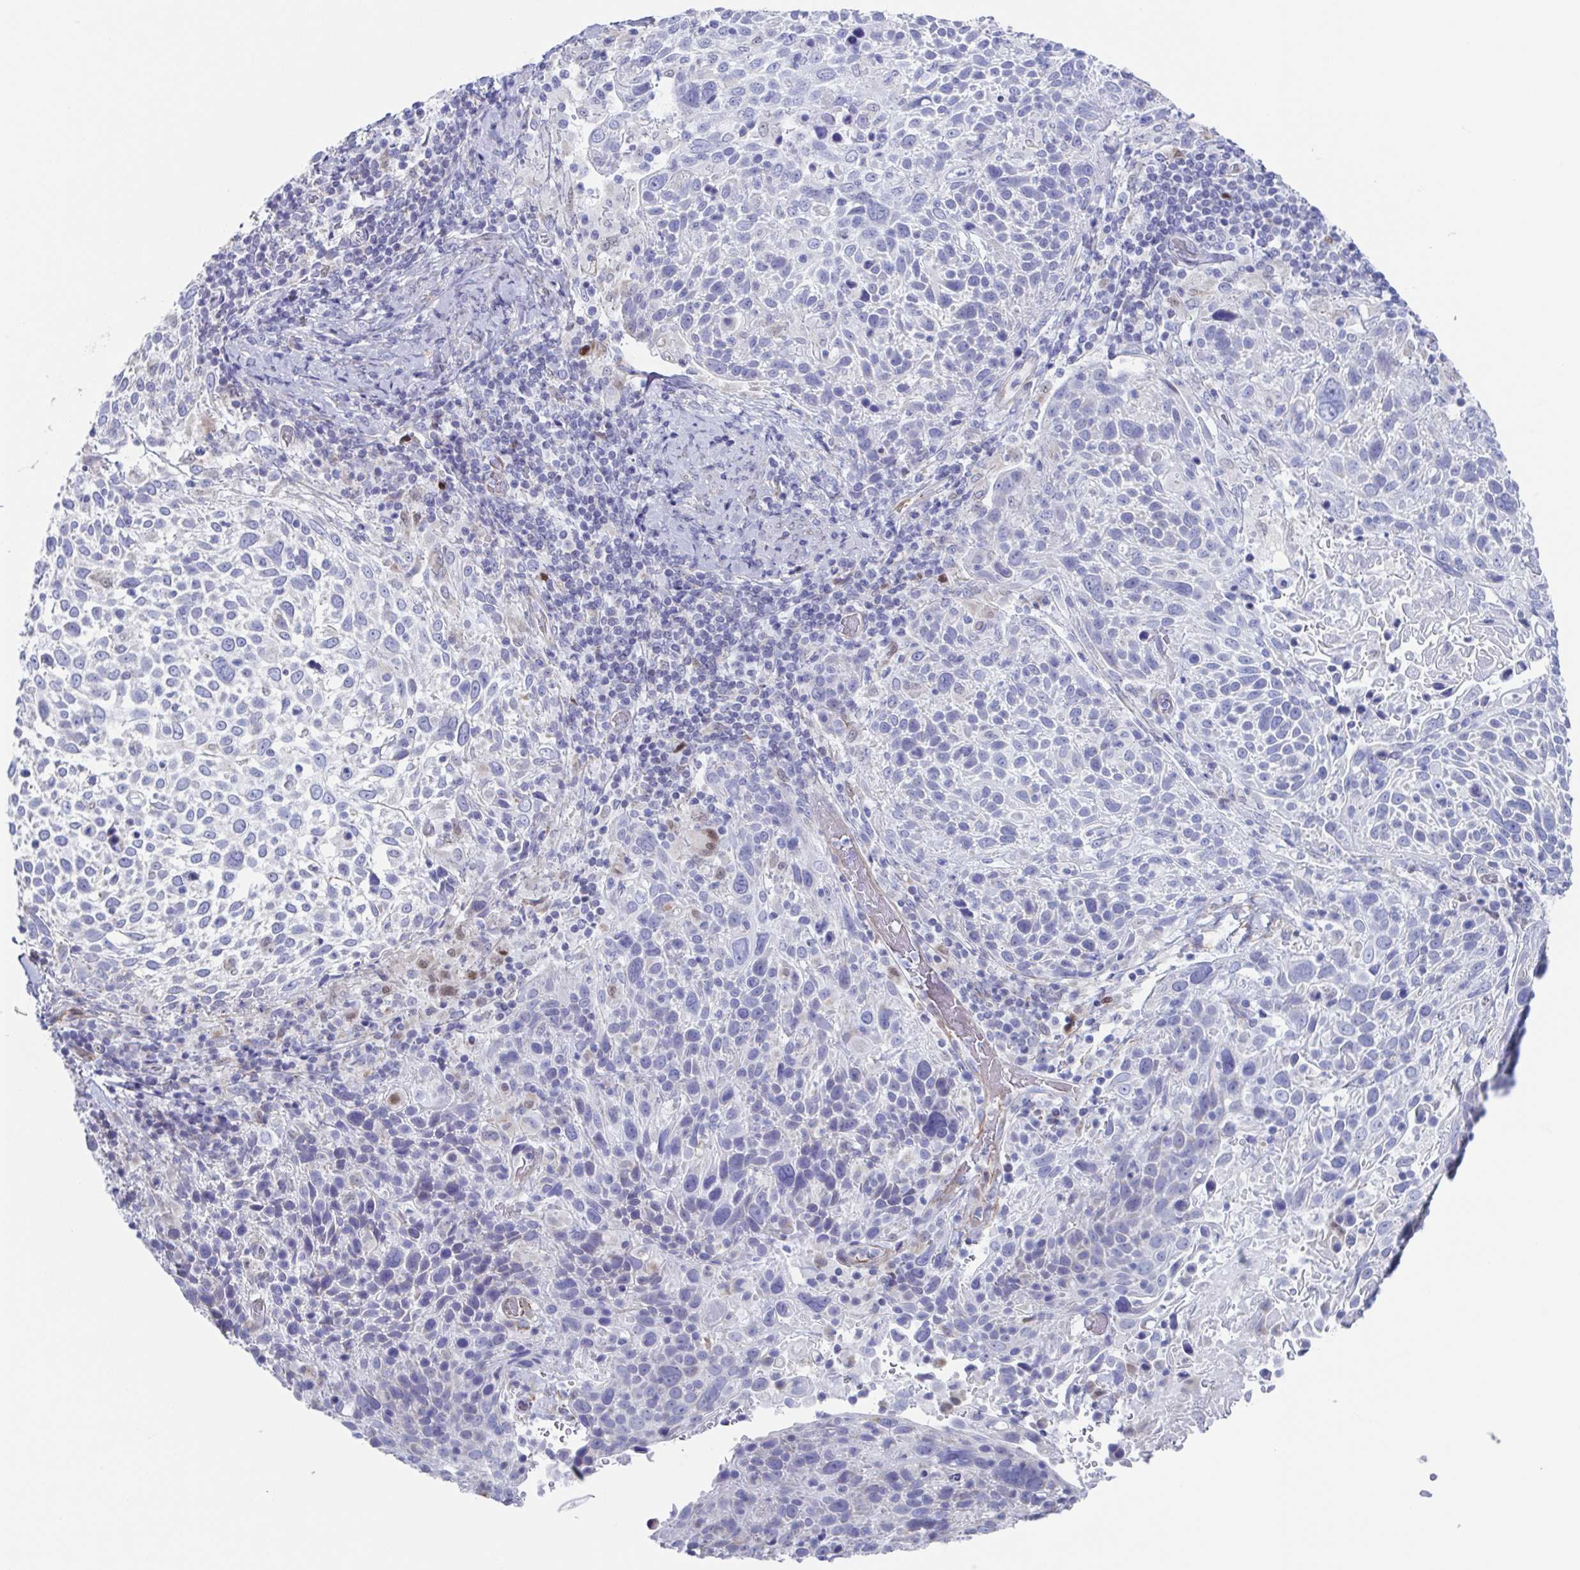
{"staining": {"intensity": "negative", "quantity": "none", "location": "none"}, "tissue": "cervical cancer", "cell_type": "Tumor cells", "image_type": "cancer", "snomed": [{"axis": "morphology", "description": "Squamous cell carcinoma, NOS"}, {"axis": "topography", "description": "Cervix"}], "caption": "Immunohistochemistry (IHC) photomicrograph of squamous cell carcinoma (cervical) stained for a protein (brown), which exhibits no staining in tumor cells.", "gene": "PBOV1", "patient": {"sex": "female", "age": 61}}